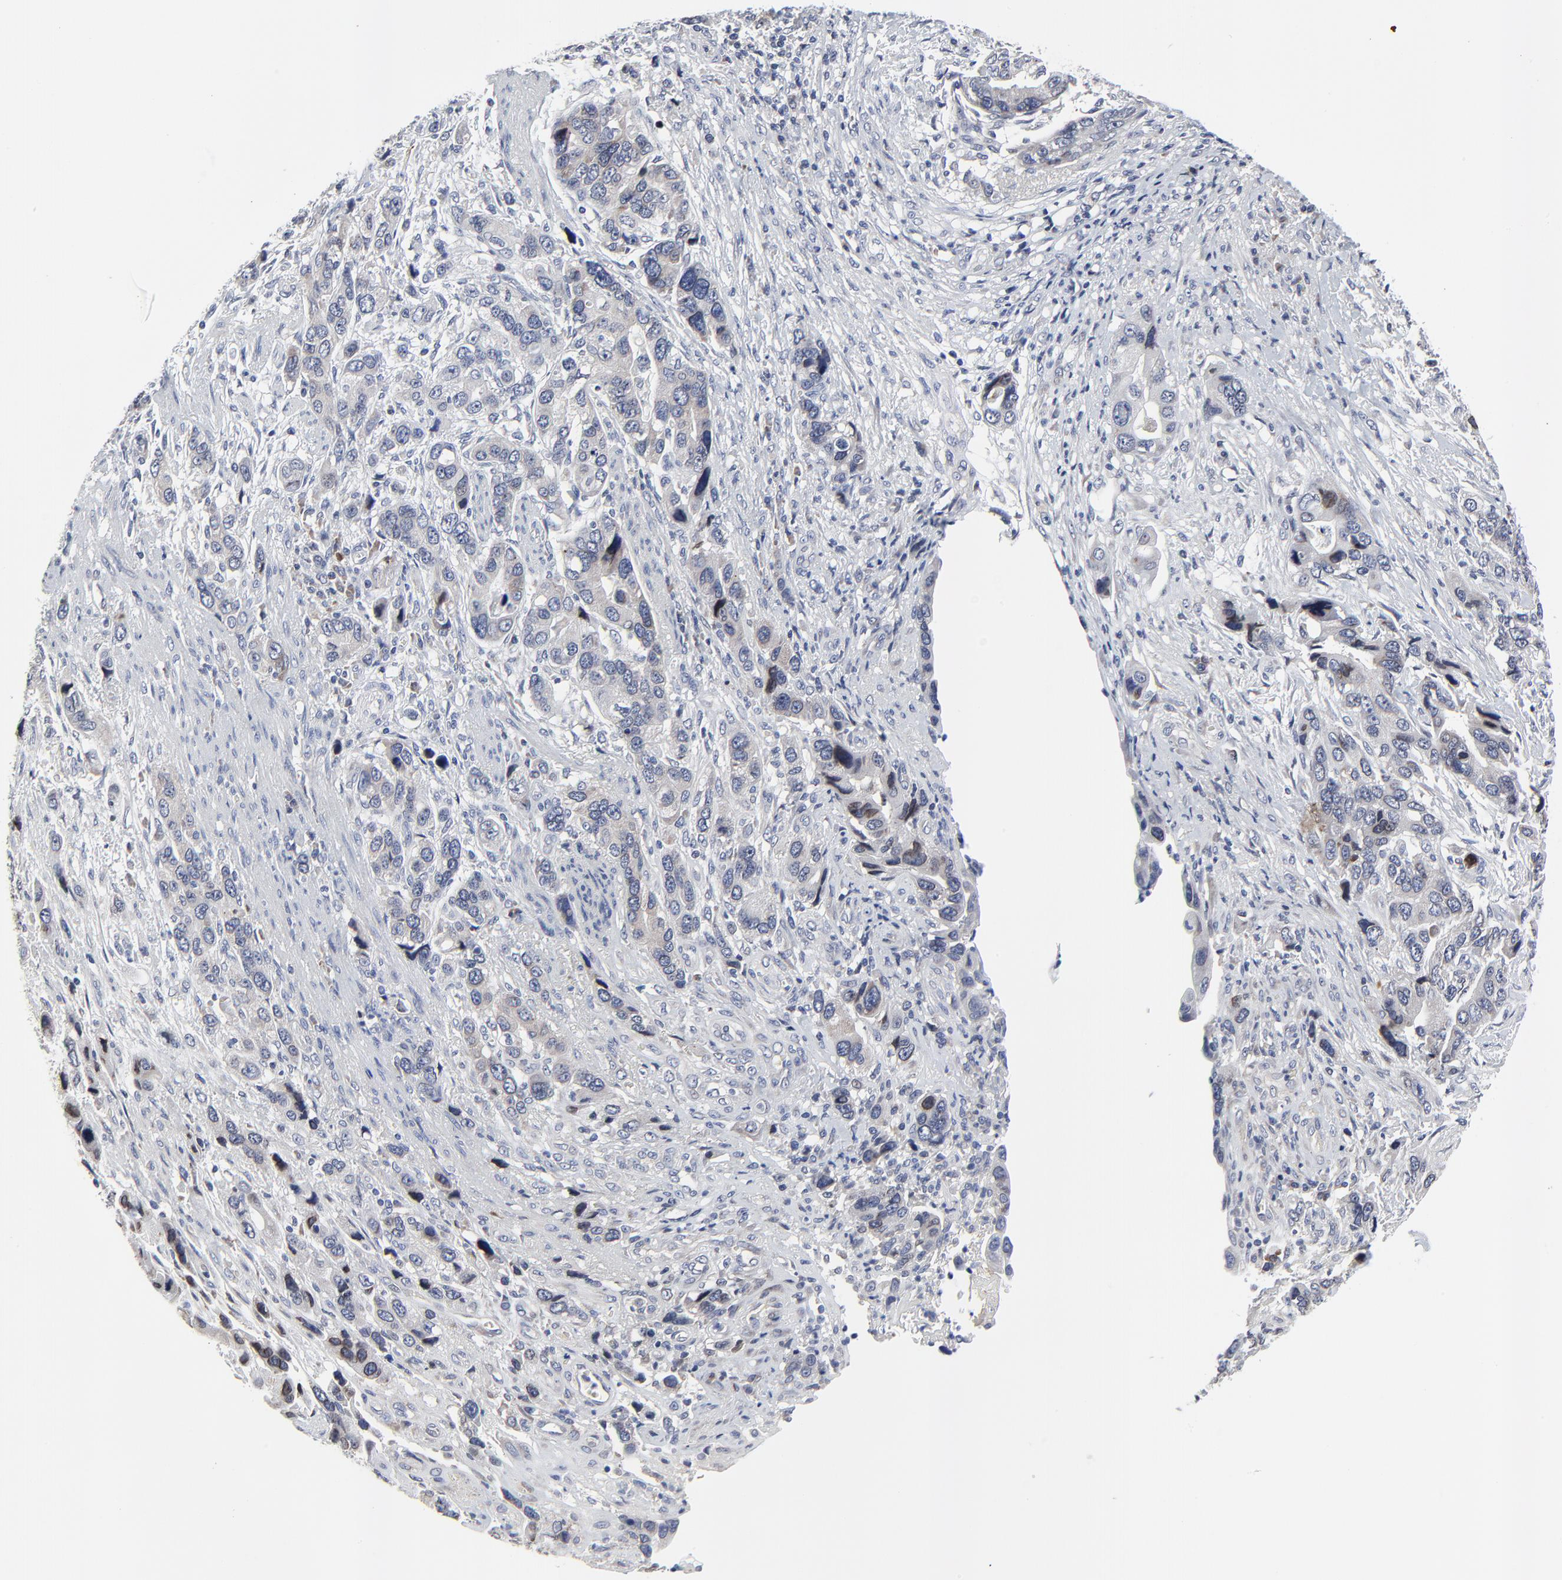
{"staining": {"intensity": "weak", "quantity": "25%-75%", "location": "cytoplasmic/membranous"}, "tissue": "stomach cancer", "cell_type": "Tumor cells", "image_type": "cancer", "snomed": [{"axis": "morphology", "description": "Adenocarcinoma, NOS"}, {"axis": "topography", "description": "Stomach, lower"}], "caption": "The histopathology image shows a brown stain indicating the presence of a protein in the cytoplasmic/membranous of tumor cells in stomach adenocarcinoma.", "gene": "NLGN3", "patient": {"sex": "female", "age": 93}}